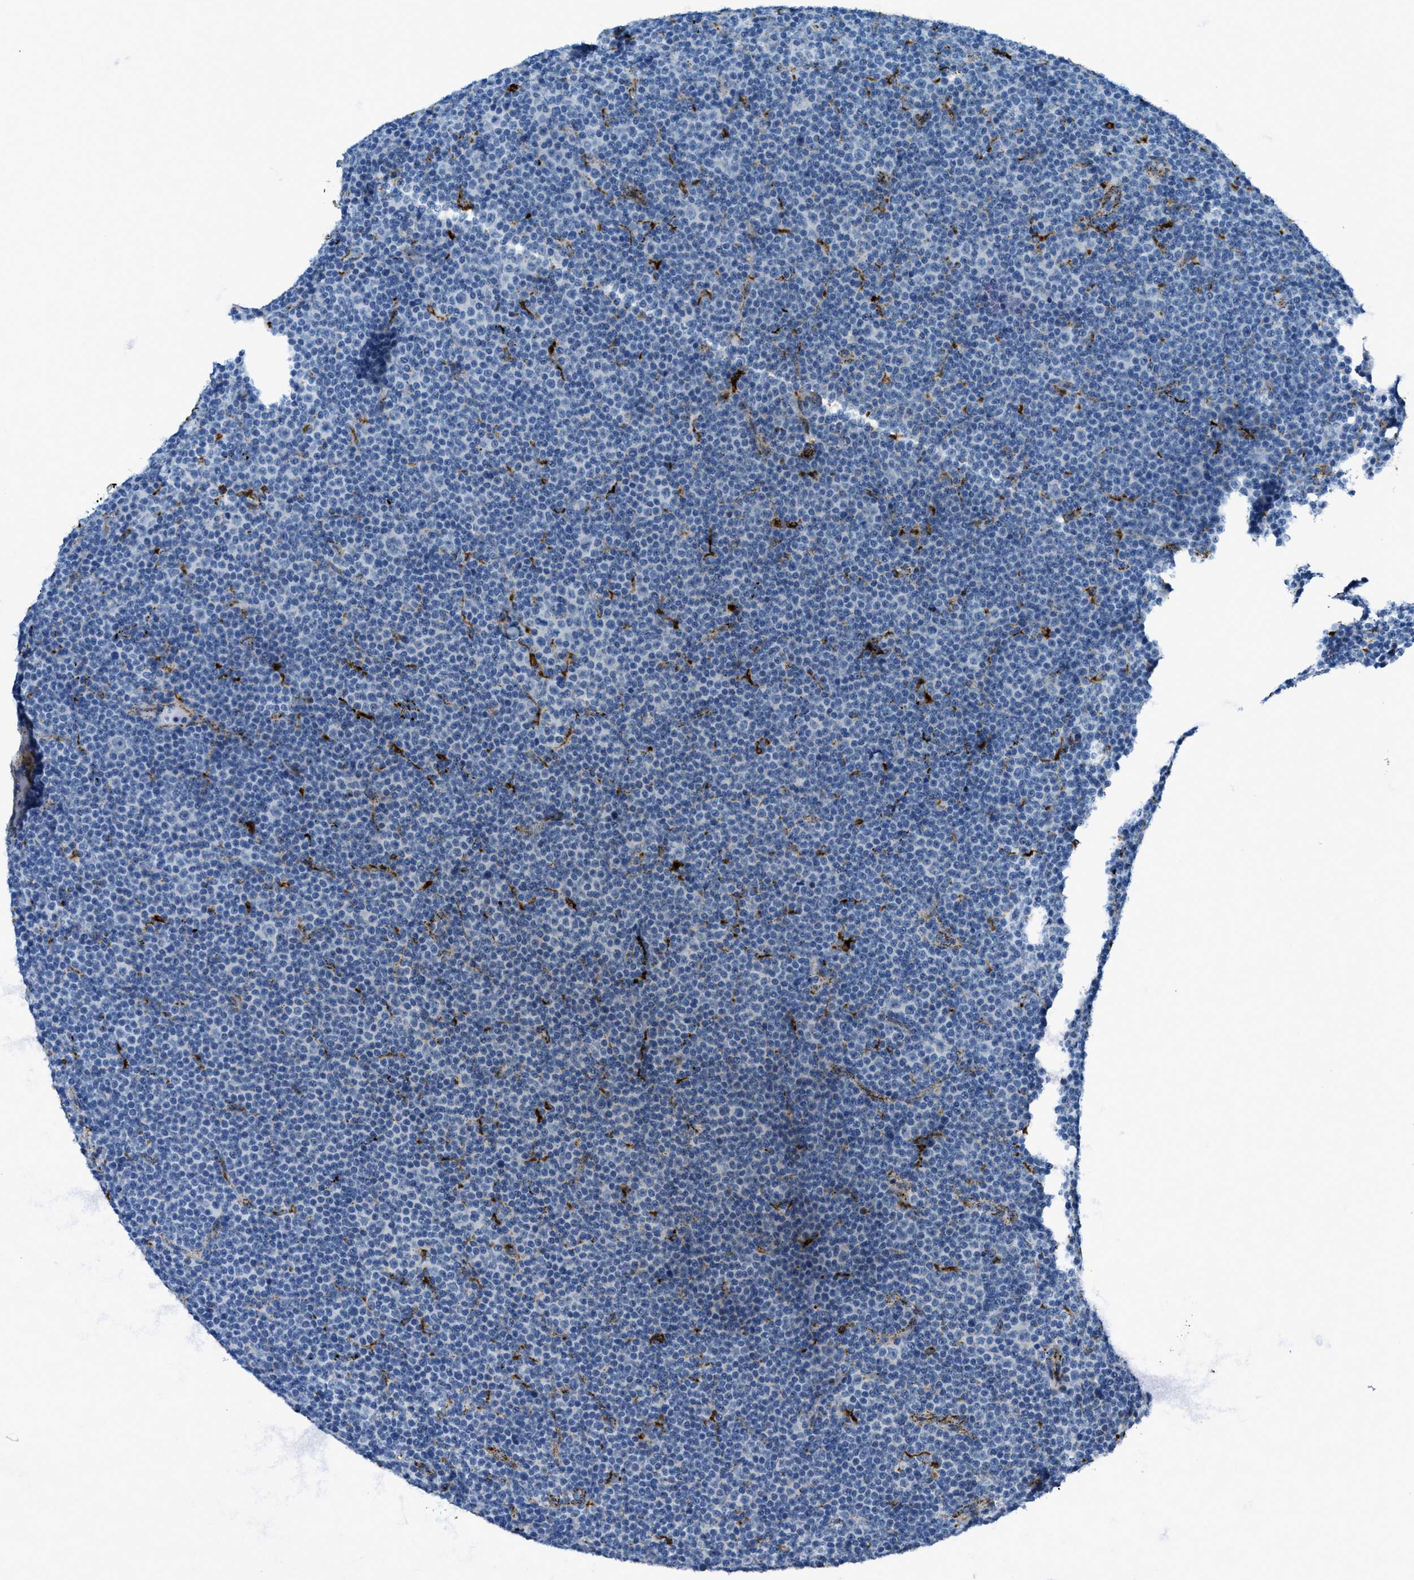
{"staining": {"intensity": "negative", "quantity": "none", "location": "none"}, "tissue": "lymphoma", "cell_type": "Tumor cells", "image_type": "cancer", "snomed": [{"axis": "morphology", "description": "Malignant lymphoma, non-Hodgkin's type, Low grade"}, {"axis": "topography", "description": "Lymph node"}], "caption": "Human low-grade malignant lymphoma, non-Hodgkin's type stained for a protein using immunohistochemistry (IHC) displays no expression in tumor cells.", "gene": "SCARB2", "patient": {"sex": "female", "age": 67}}